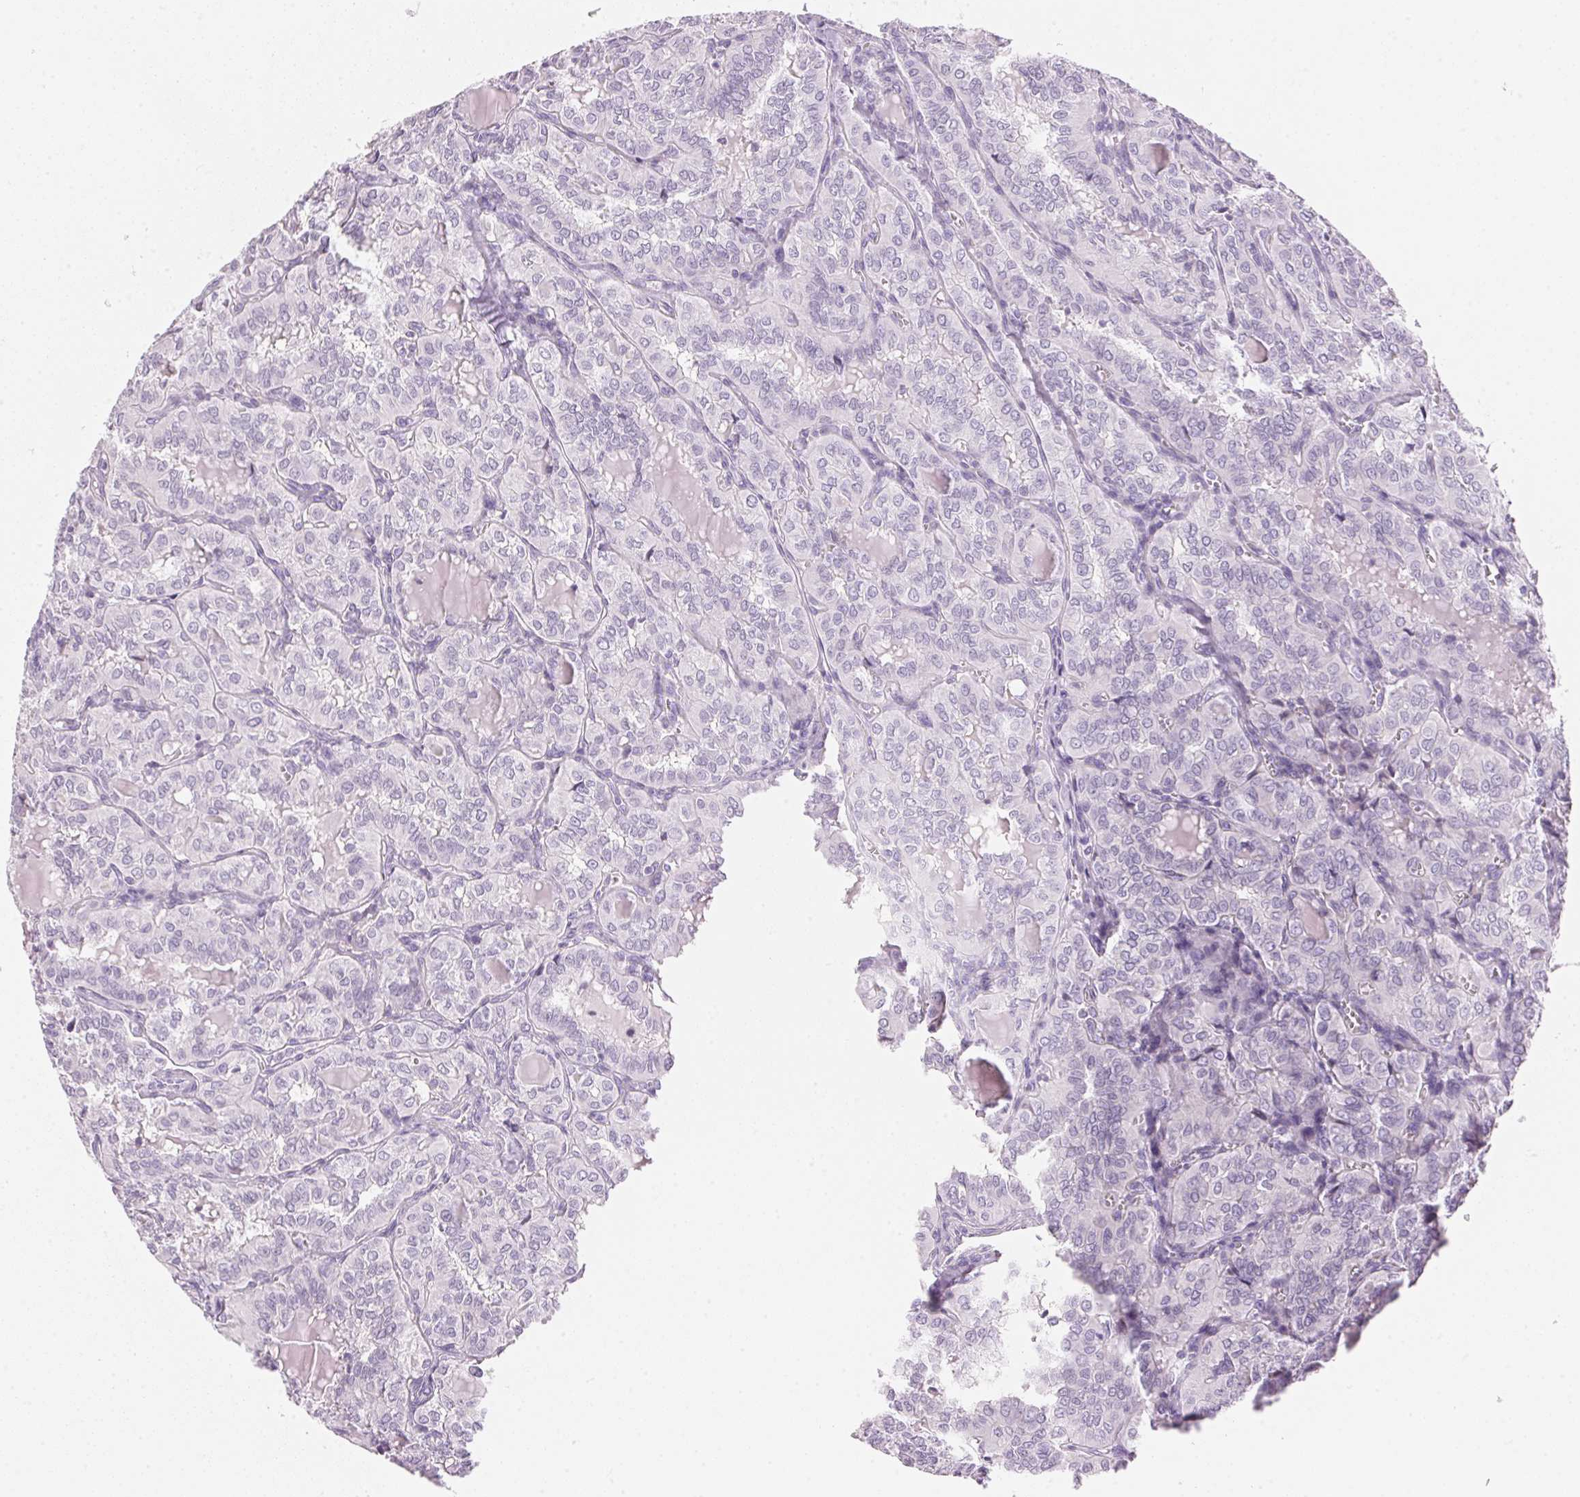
{"staining": {"intensity": "negative", "quantity": "none", "location": "none"}, "tissue": "thyroid cancer", "cell_type": "Tumor cells", "image_type": "cancer", "snomed": [{"axis": "morphology", "description": "Papillary adenocarcinoma, NOS"}, {"axis": "topography", "description": "Thyroid gland"}], "caption": "High power microscopy histopathology image of an IHC image of thyroid cancer, revealing no significant positivity in tumor cells.", "gene": "CYP11B1", "patient": {"sex": "female", "age": 41}}